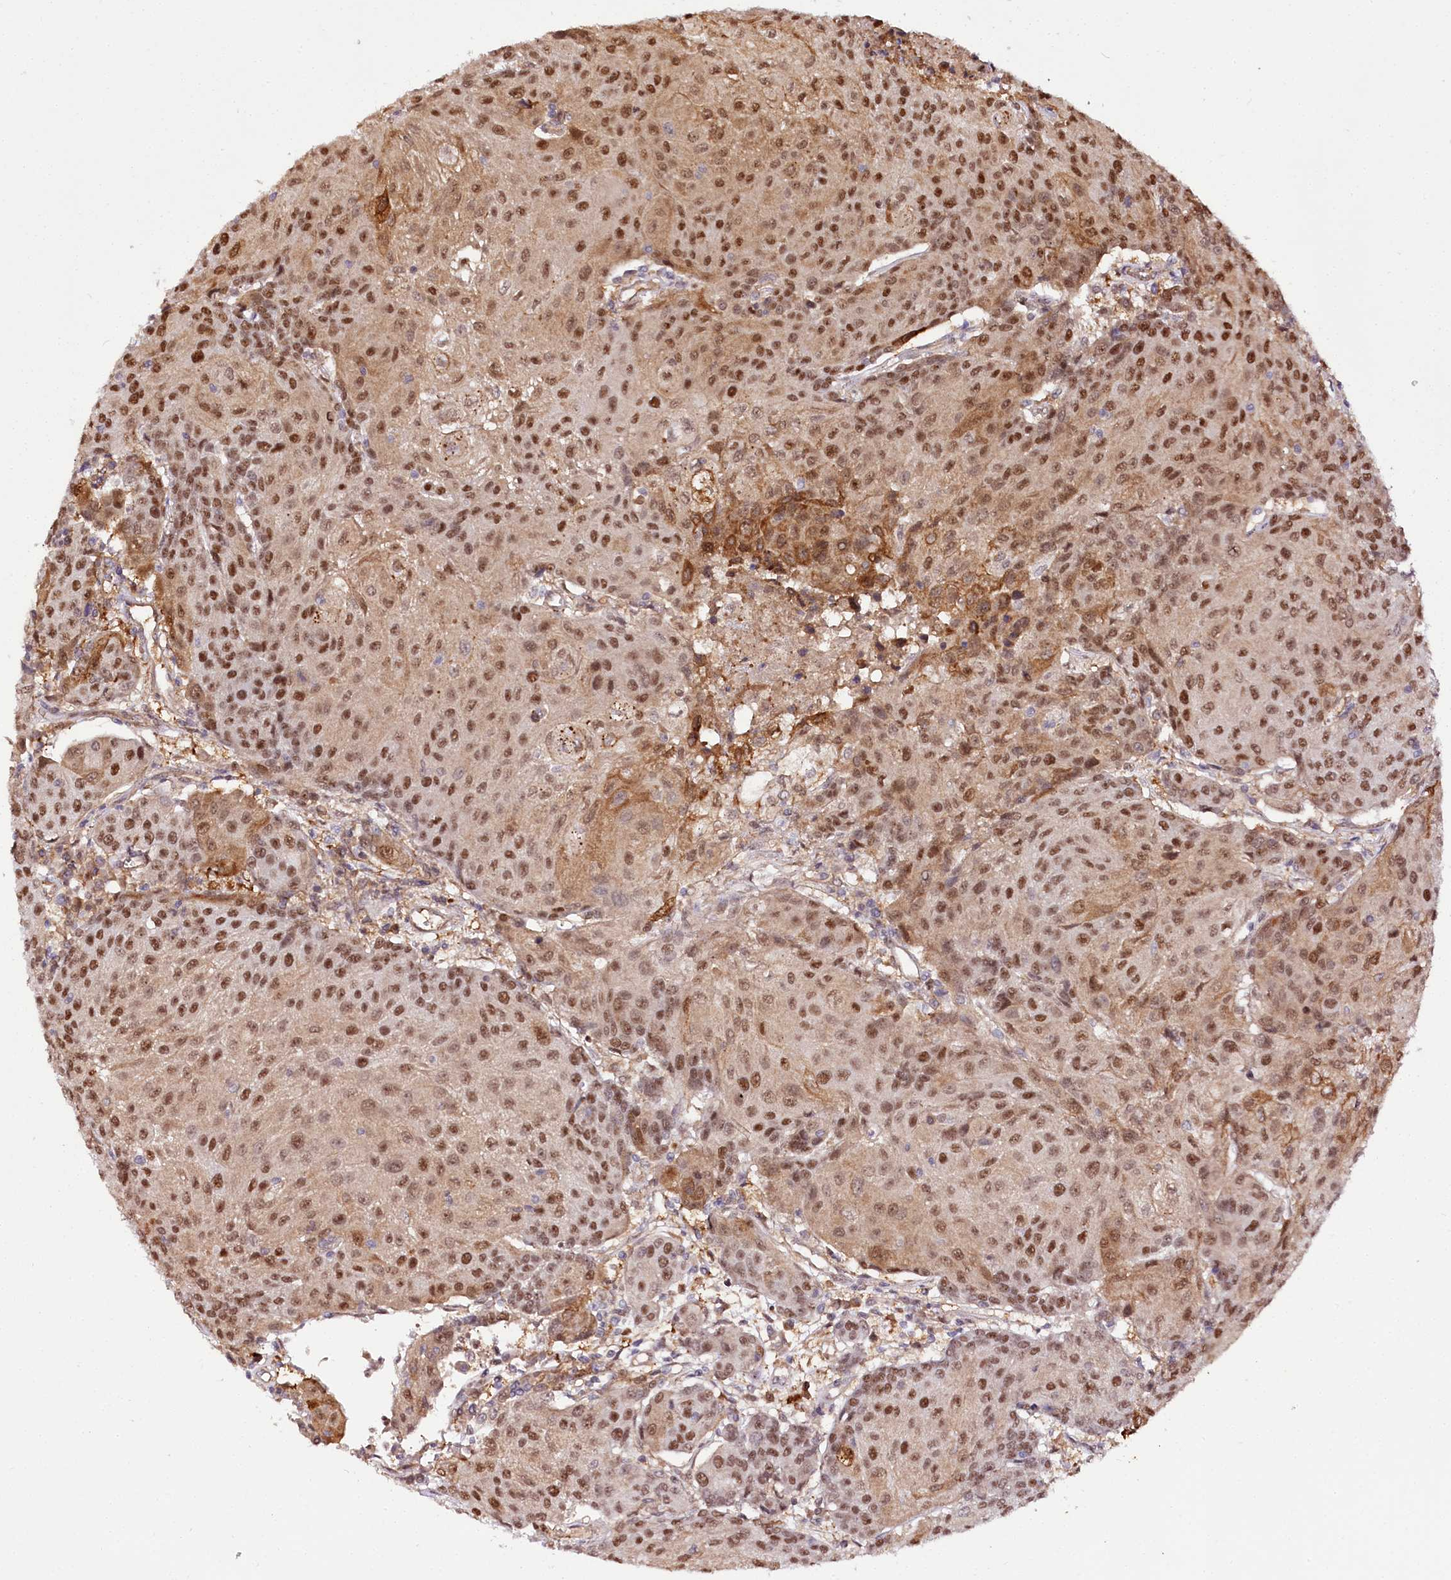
{"staining": {"intensity": "moderate", "quantity": ">75%", "location": "cytoplasmic/membranous,nuclear"}, "tissue": "urothelial cancer", "cell_type": "Tumor cells", "image_type": "cancer", "snomed": [{"axis": "morphology", "description": "Urothelial carcinoma, High grade"}, {"axis": "topography", "description": "Urinary bladder"}], "caption": "Tumor cells reveal medium levels of moderate cytoplasmic/membranous and nuclear positivity in approximately >75% of cells in human high-grade urothelial carcinoma.", "gene": "GNL3L", "patient": {"sex": "female", "age": 85}}